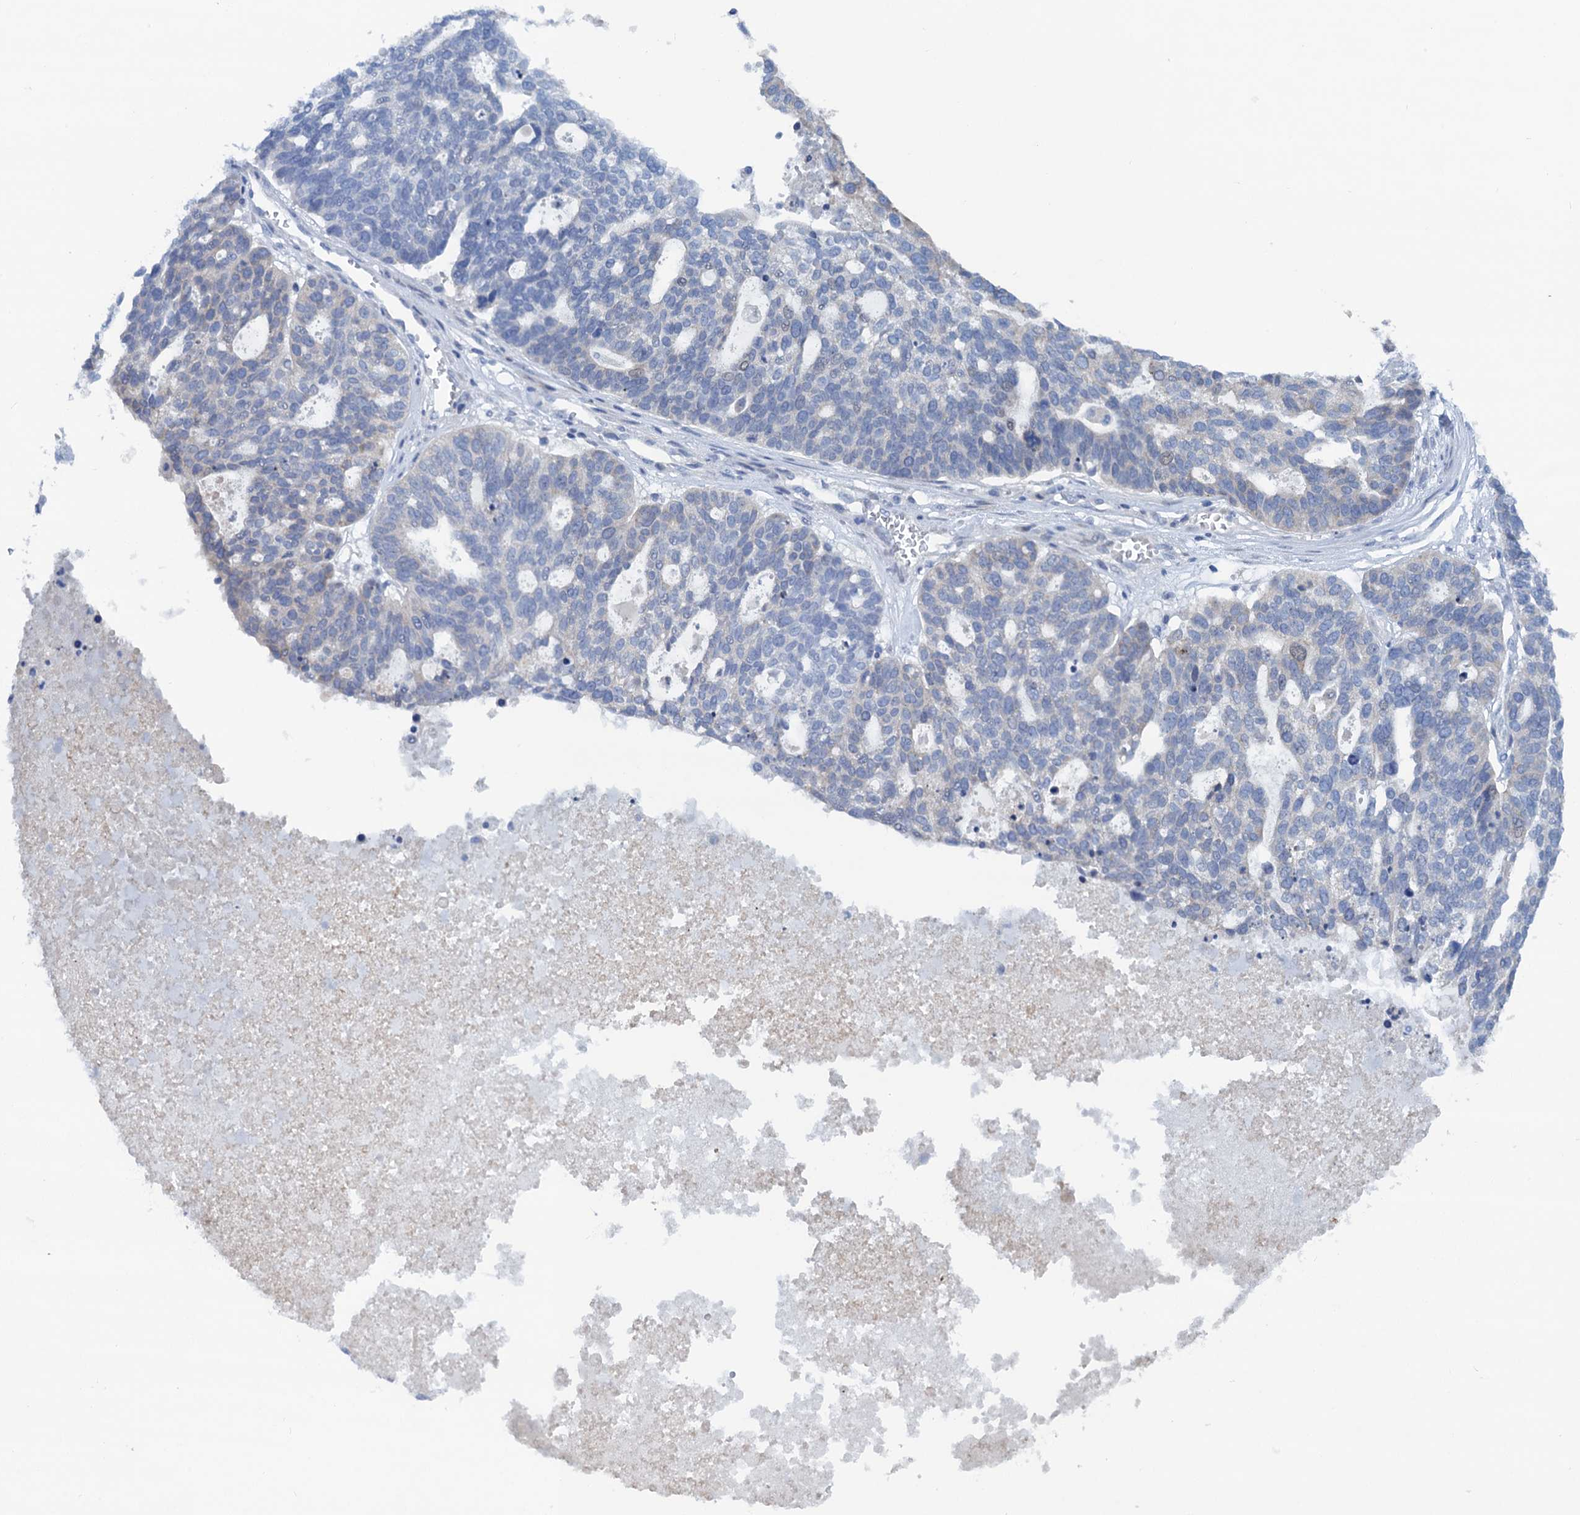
{"staining": {"intensity": "negative", "quantity": "none", "location": "none"}, "tissue": "ovarian cancer", "cell_type": "Tumor cells", "image_type": "cancer", "snomed": [{"axis": "morphology", "description": "Cystadenocarcinoma, serous, NOS"}, {"axis": "topography", "description": "Ovary"}], "caption": "An immunohistochemistry histopathology image of serous cystadenocarcinoma (ovarian) is shown. There is no staining in tumor cells of serous cystadenocarcinoma (ovarian).", "gene": "QPCTL", "patient": {"sex": "female", "age": 59}}